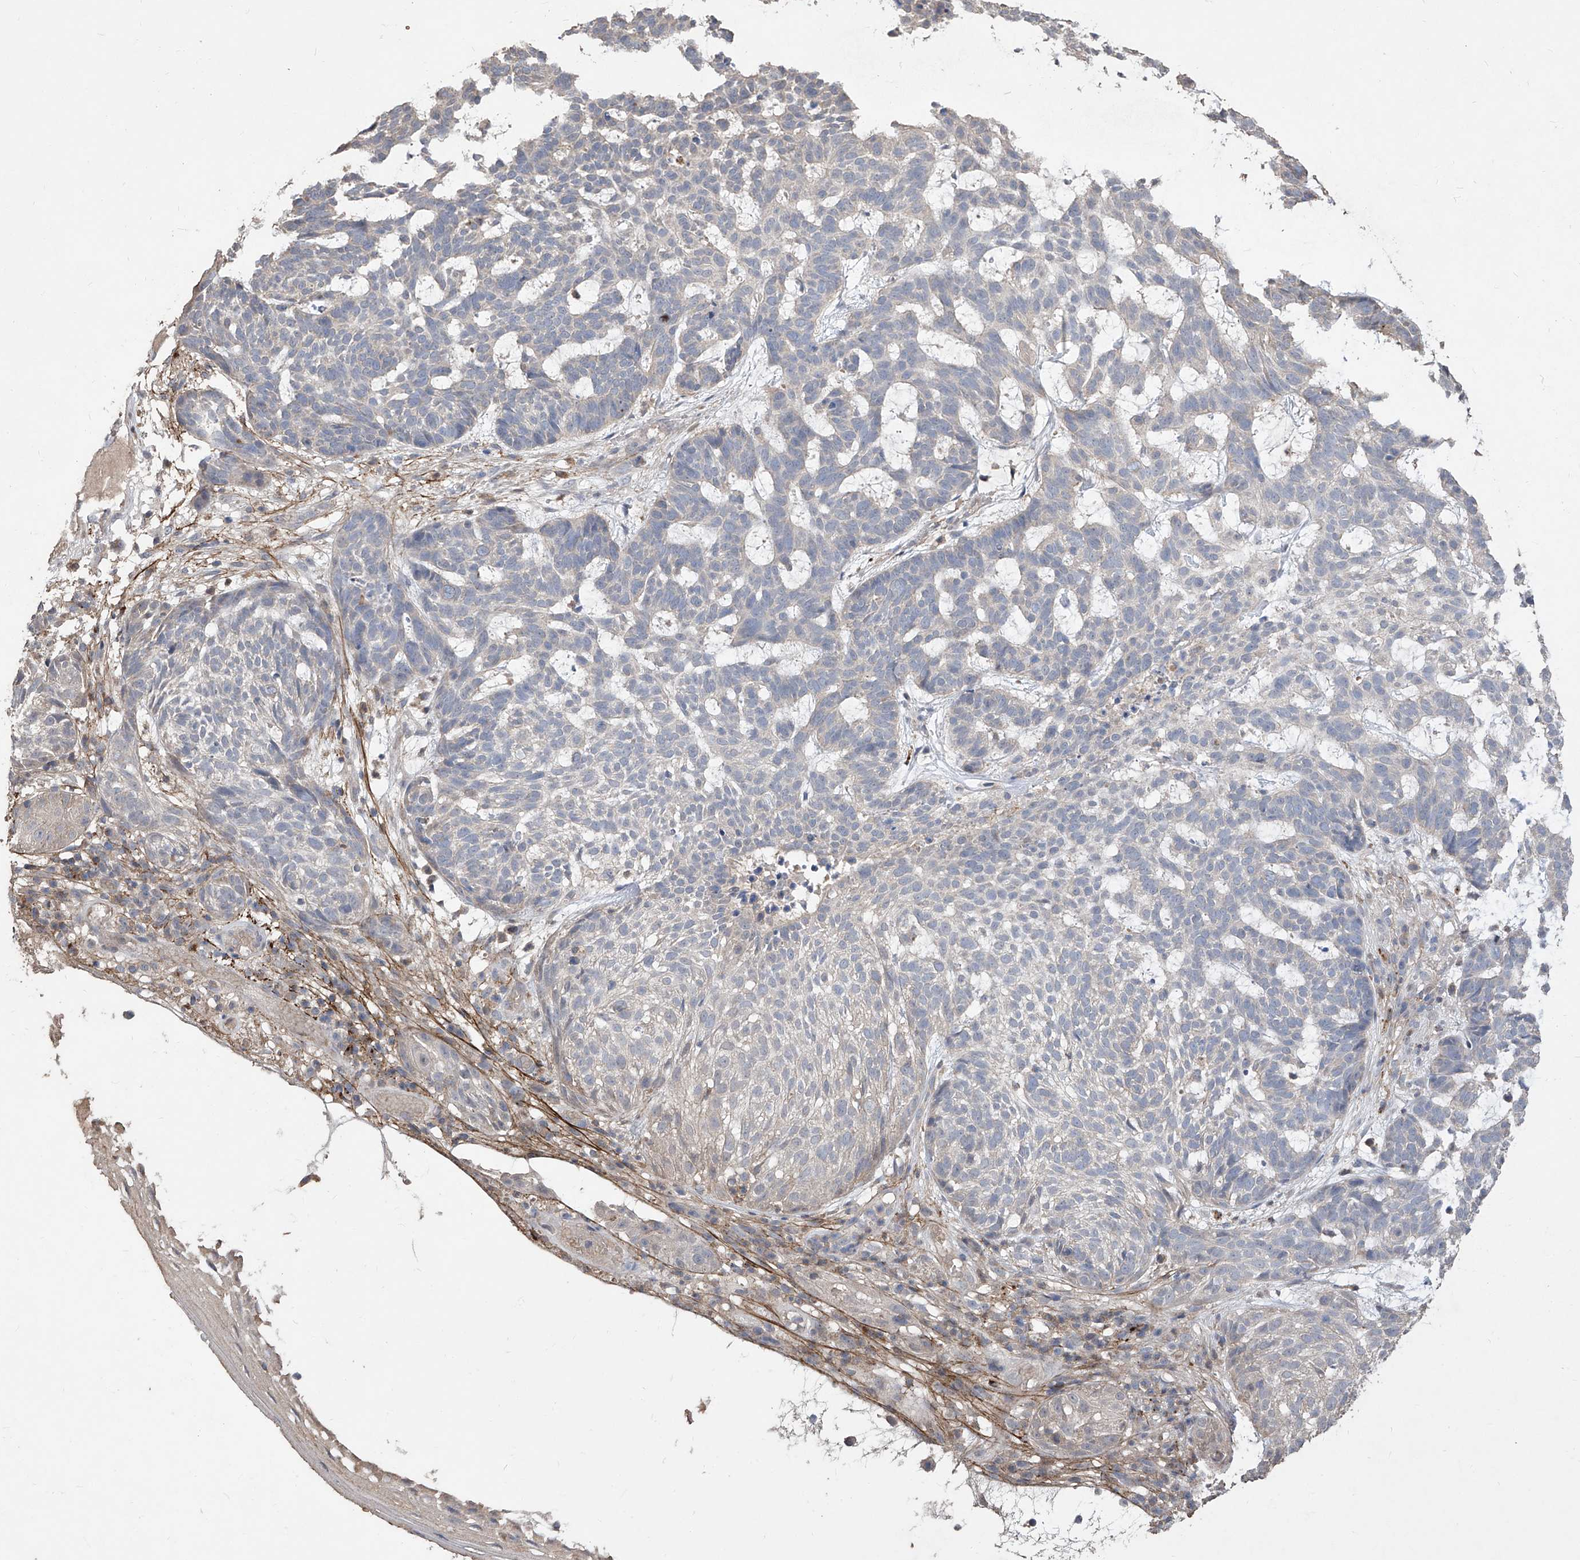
{"staining": {"intensity": "negative", "quantity": "none", "location": "none"}, "tissue": "skin cancer", "cell_type": "Tumor cells", "image_type": "cancer", "snomed": [{"axis": "morphology", "description": "Basal cell carcinoma"}, {"axis": "topography", "description": "Skin"}], "caption": "Photomicrograph shows no protein staining in tumor cells of basal cell carcinoma (skin) tissue. (DAB (3,3'-diaminobenzidine) IHC visualized using brightfield microscopy, high magnification).", "gene": "TXNIP", "patient": {"sex": "male", "age": 85}}